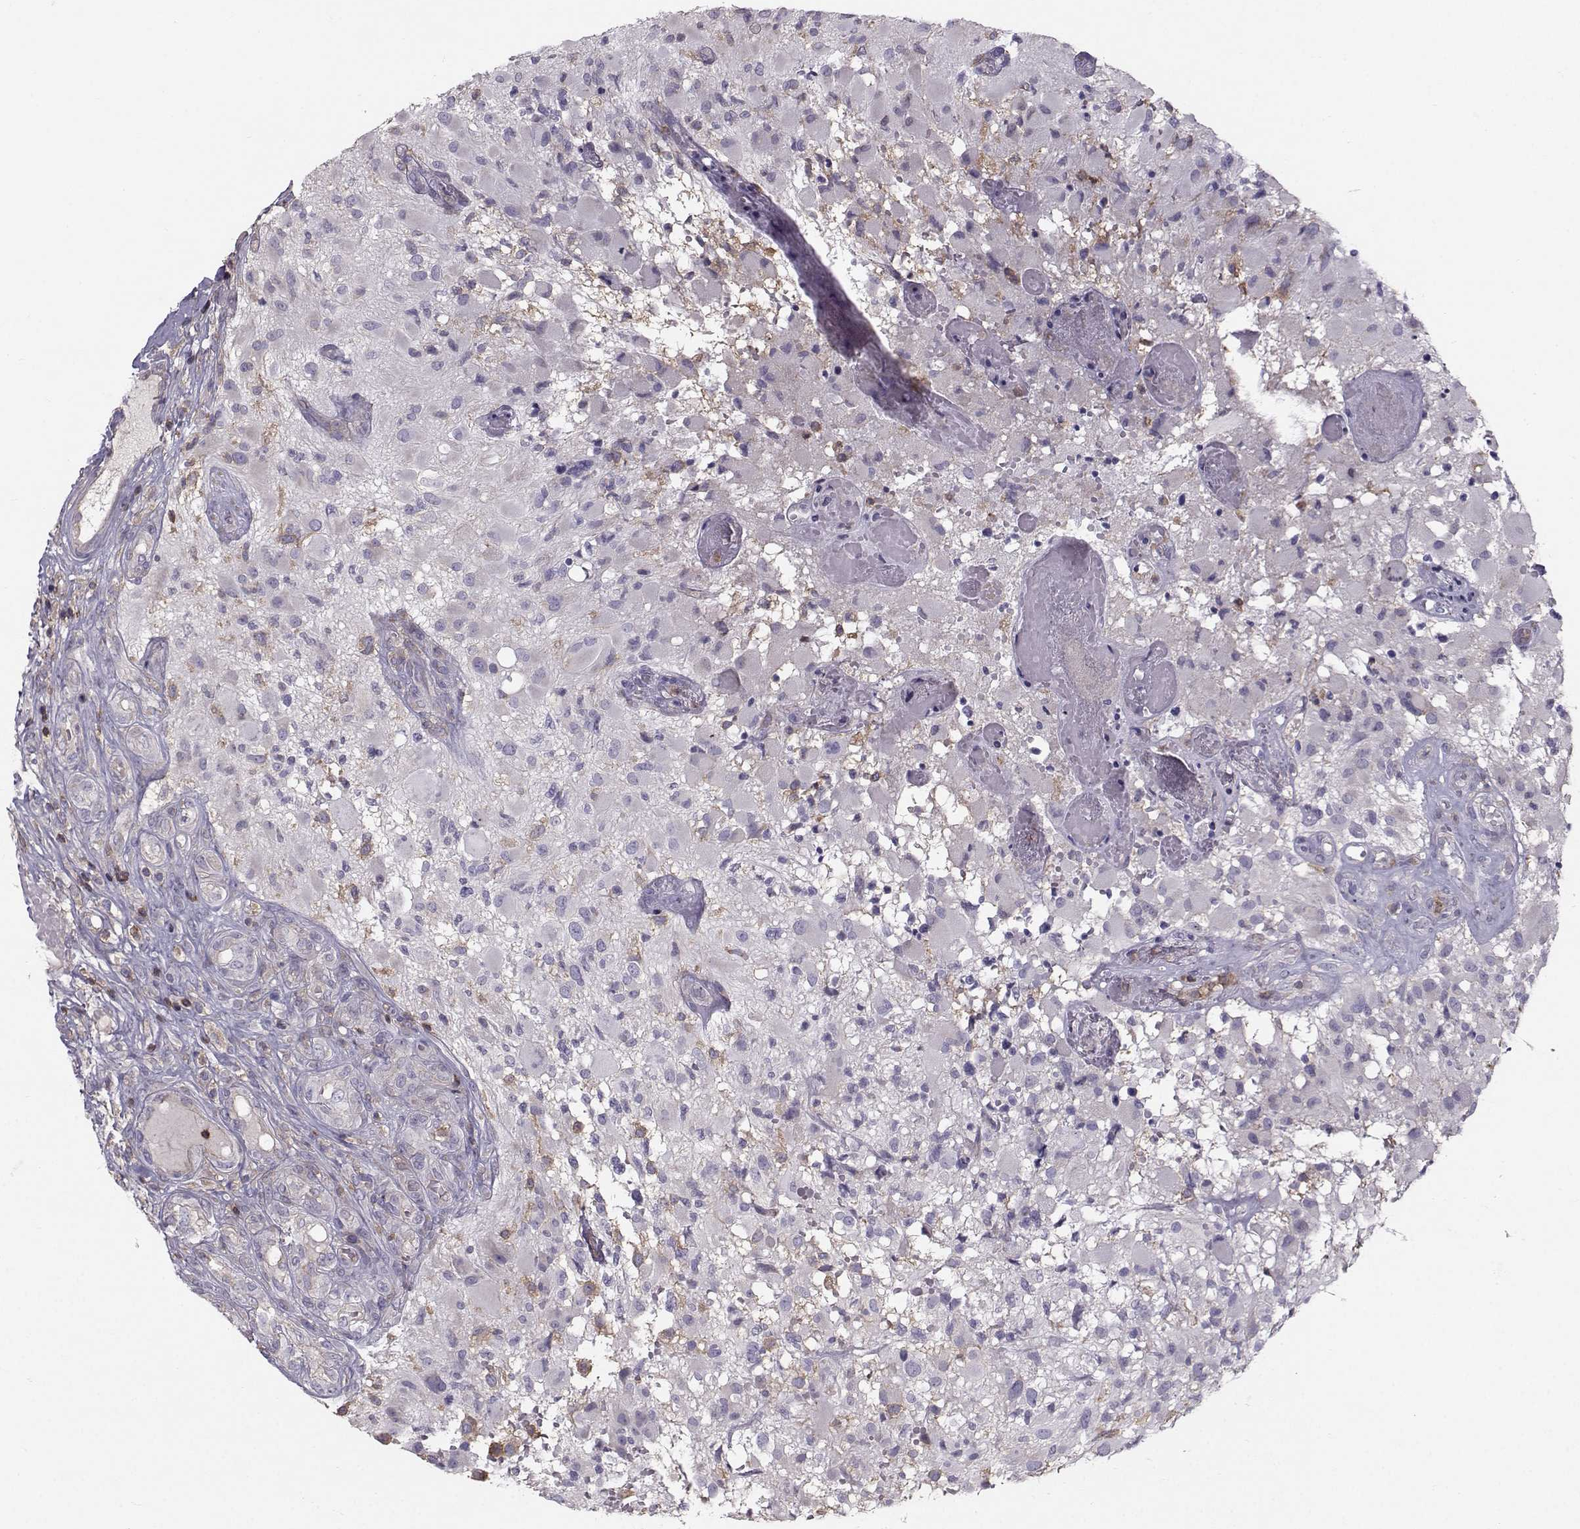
{"staining": {"intensity": "negative", "quantity": "none", "location": "none"}, "tissue": "glioma", "cell_type": "Tumor cells", "image_type": "cancer", "snomed": [{"axis": "morphology", "description": "Glioma, malignant, High grade"}, {"axis": "topography", "description": "Brain"}], "caption": "Protein analysis of glioma exhibits no significant positivity in tumor cells.", "gene": "ZBTB32", "patient": {"sex": "female", "age": 63}}